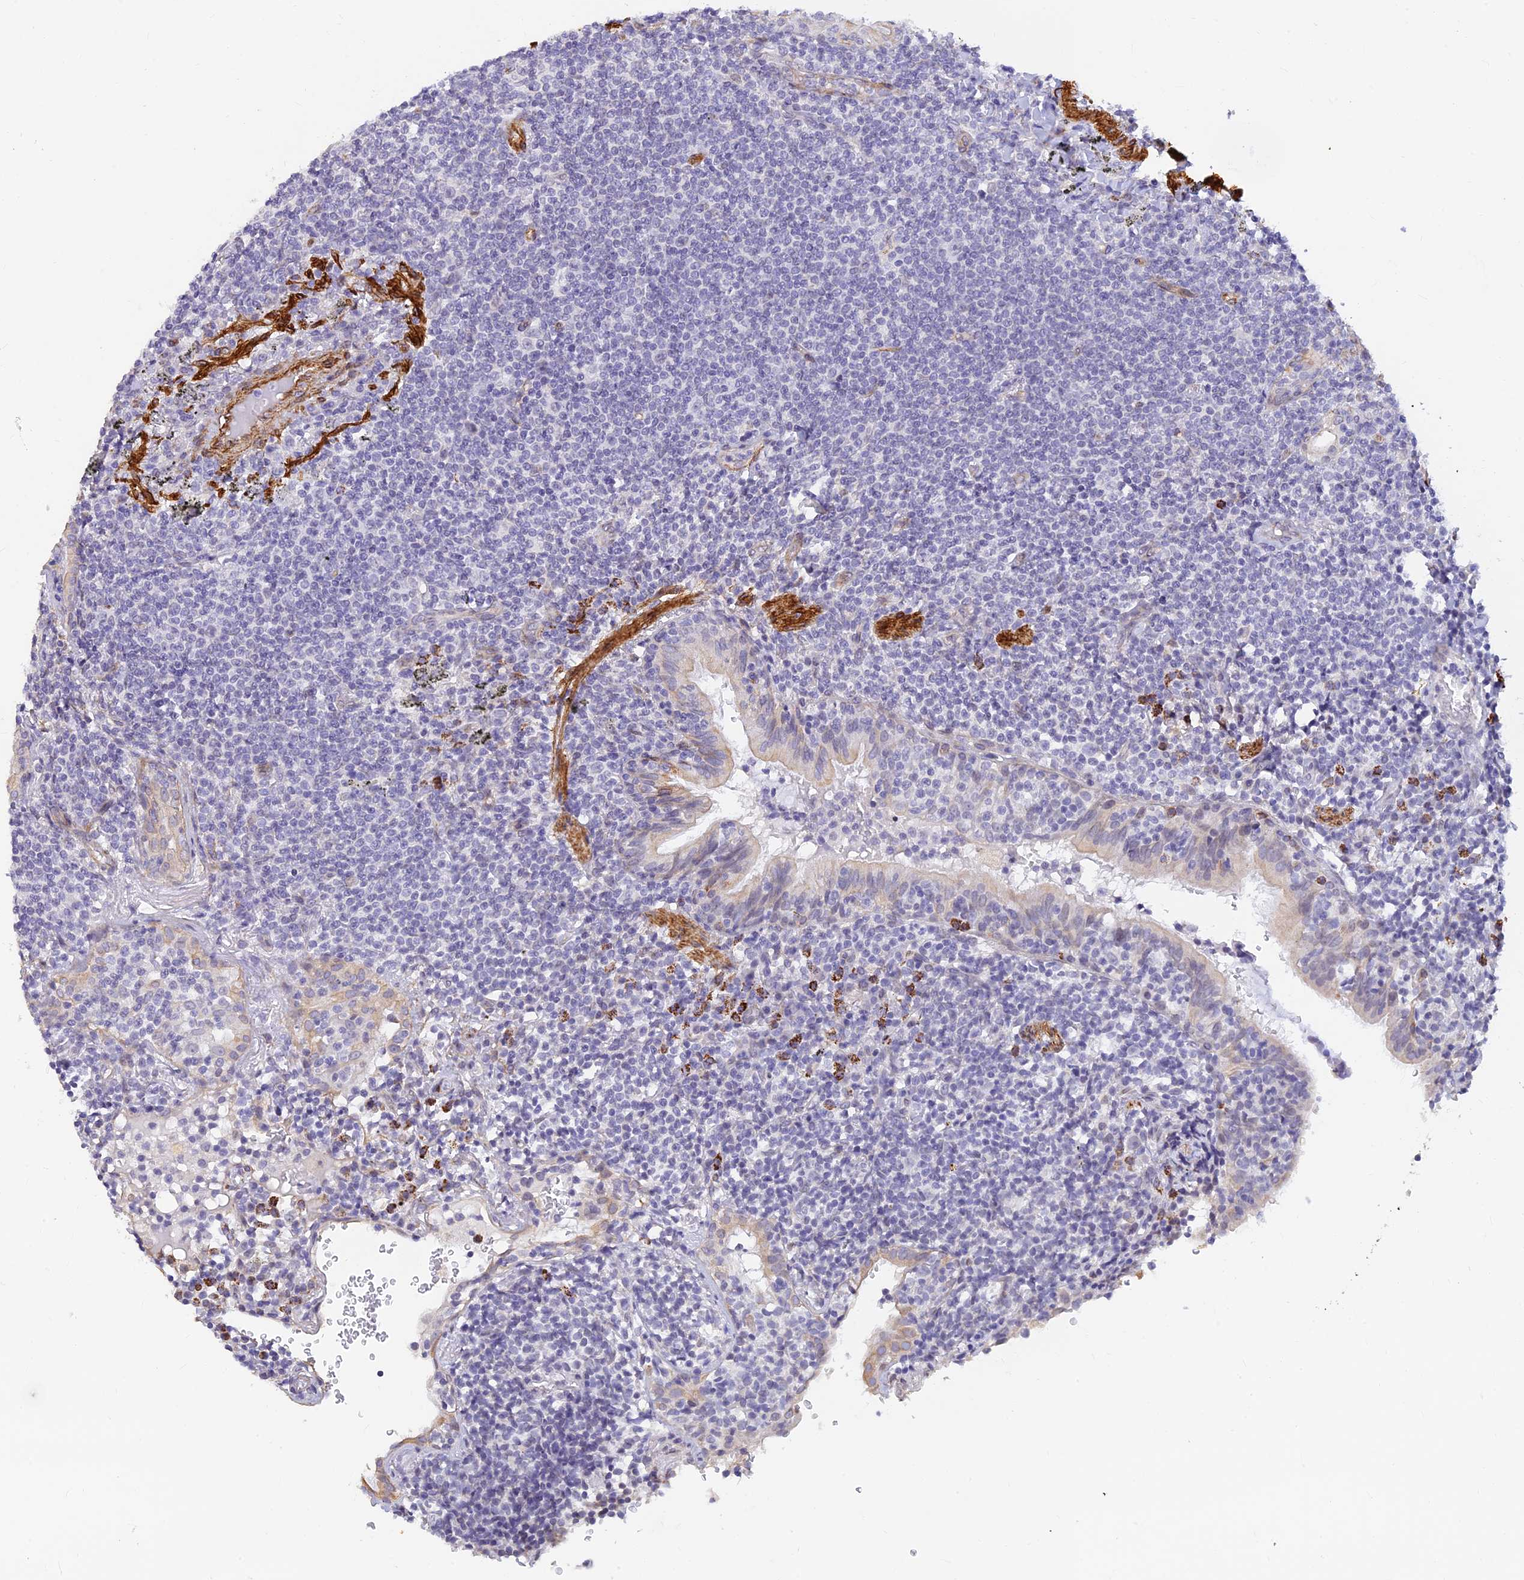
{"staining": {"intensity": "negative", "quantity": "none", "location": "none"}, "tissue": "lymphoma", "cell_type": "Tumor cells", "image_type": "cancer", "snomed": [{"axis": "morphology", "description": "Malignant lymphoma, non-Hodgkin's type, Low grade"}, {"axis": "topography", "description": "Lung"}], "caption": "IHC photomicrograph of neoplastic tissue: lymphoma stained with DAB reveals no significant protein positivity in tumor cells.", "gene": "ALDH1L2", "patient": {"sex": "female", "age": 71}}